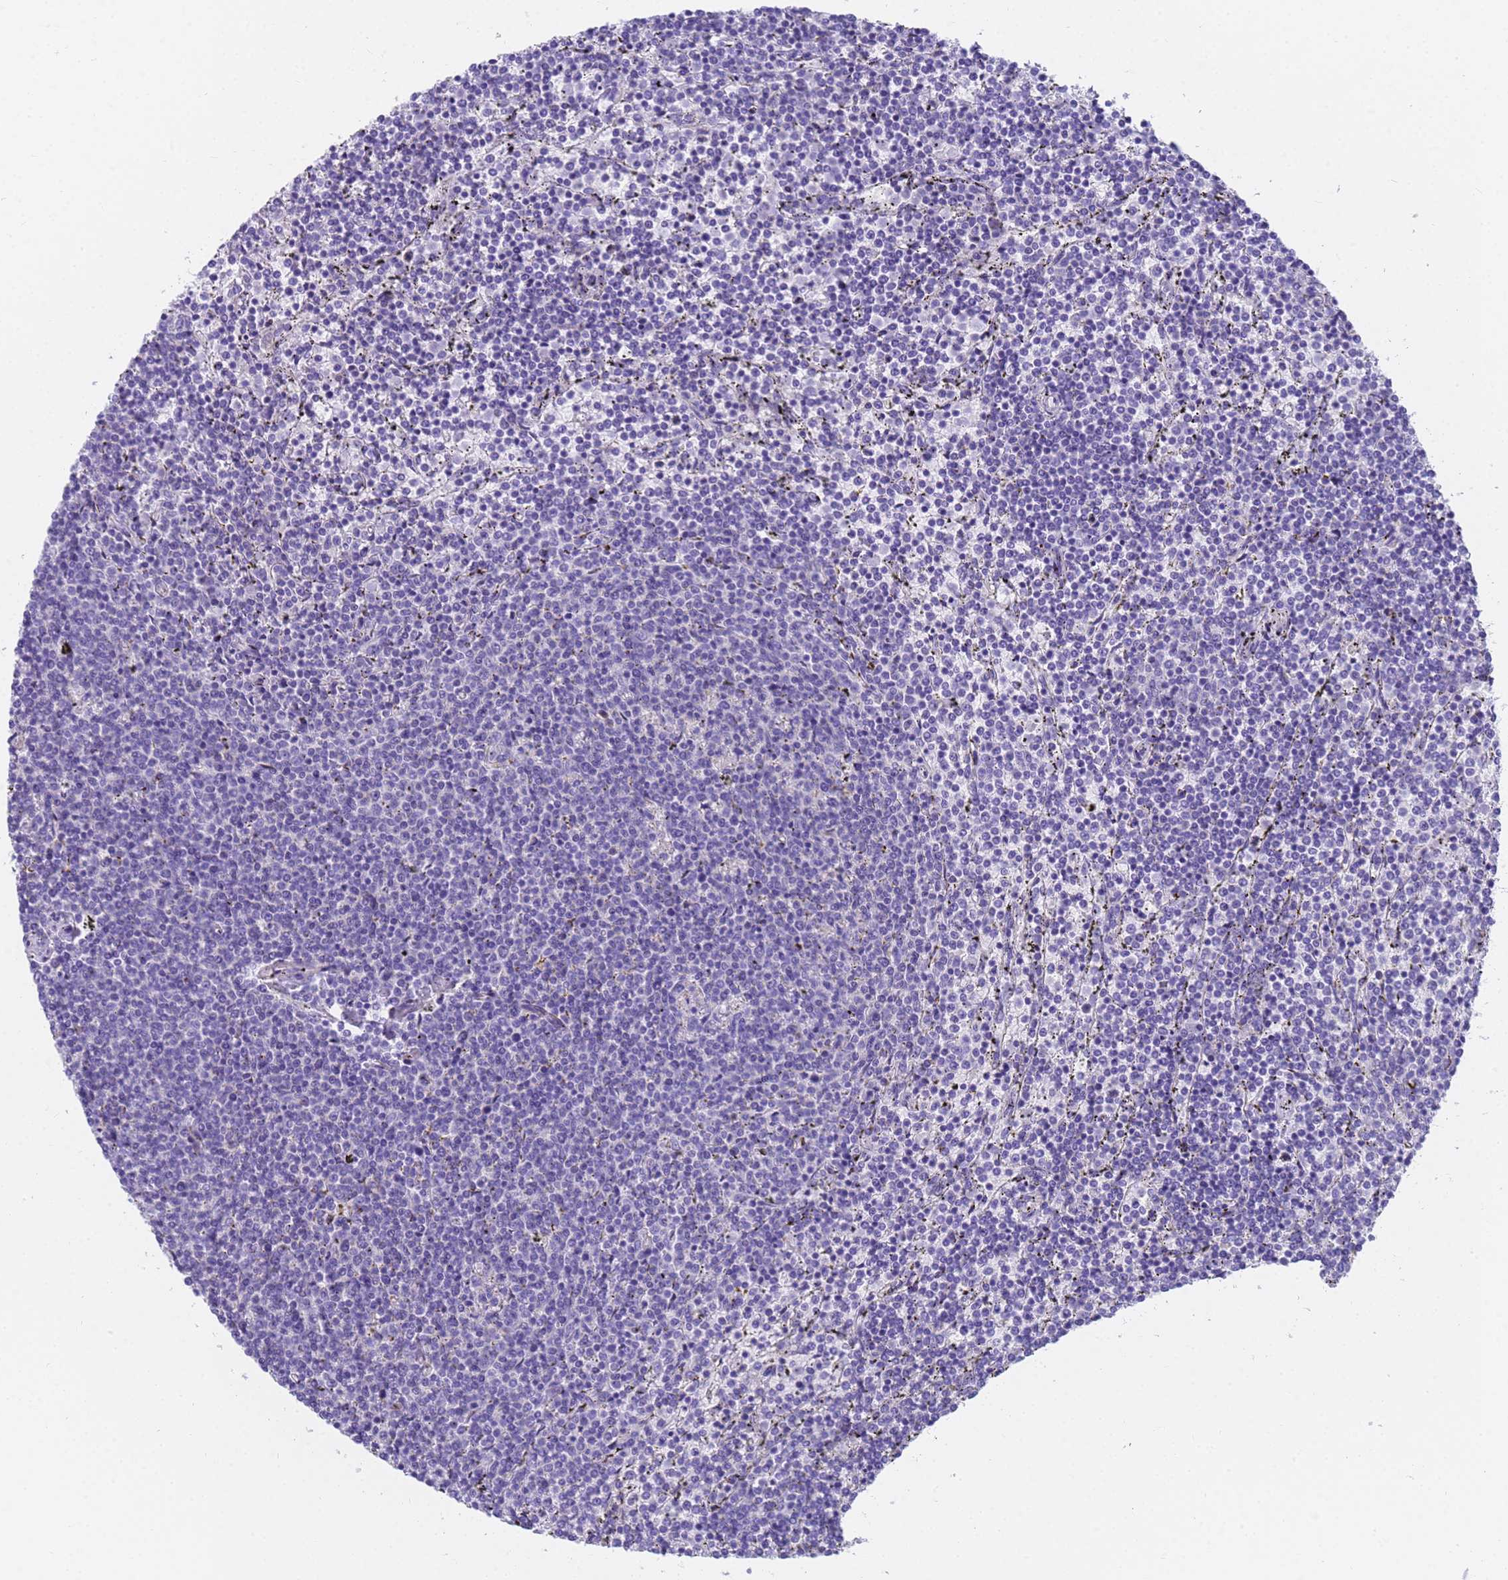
{"staining": {"intensity": "negative", "quantity": "none", "location": "none"}, "tissue": "lymphoma", "cell_type": "Tumor cells", "image_type": "cancer", "snomed": [{"axis": "morphology", "description": "Malignant lymphoma, non-Hodgkin's type, Low grade"}, {"axis": "topography", "description": "Spleen"}], "caption": "High power microscopy image of an immunohistochemistry (IHC) image of malignant lymphoma, non-Hodgkin's type (low-grade), revealing no significant expression in tumor cells.", "gene": "MVB12A", "patient": {"sex": "female", "age": 50}}